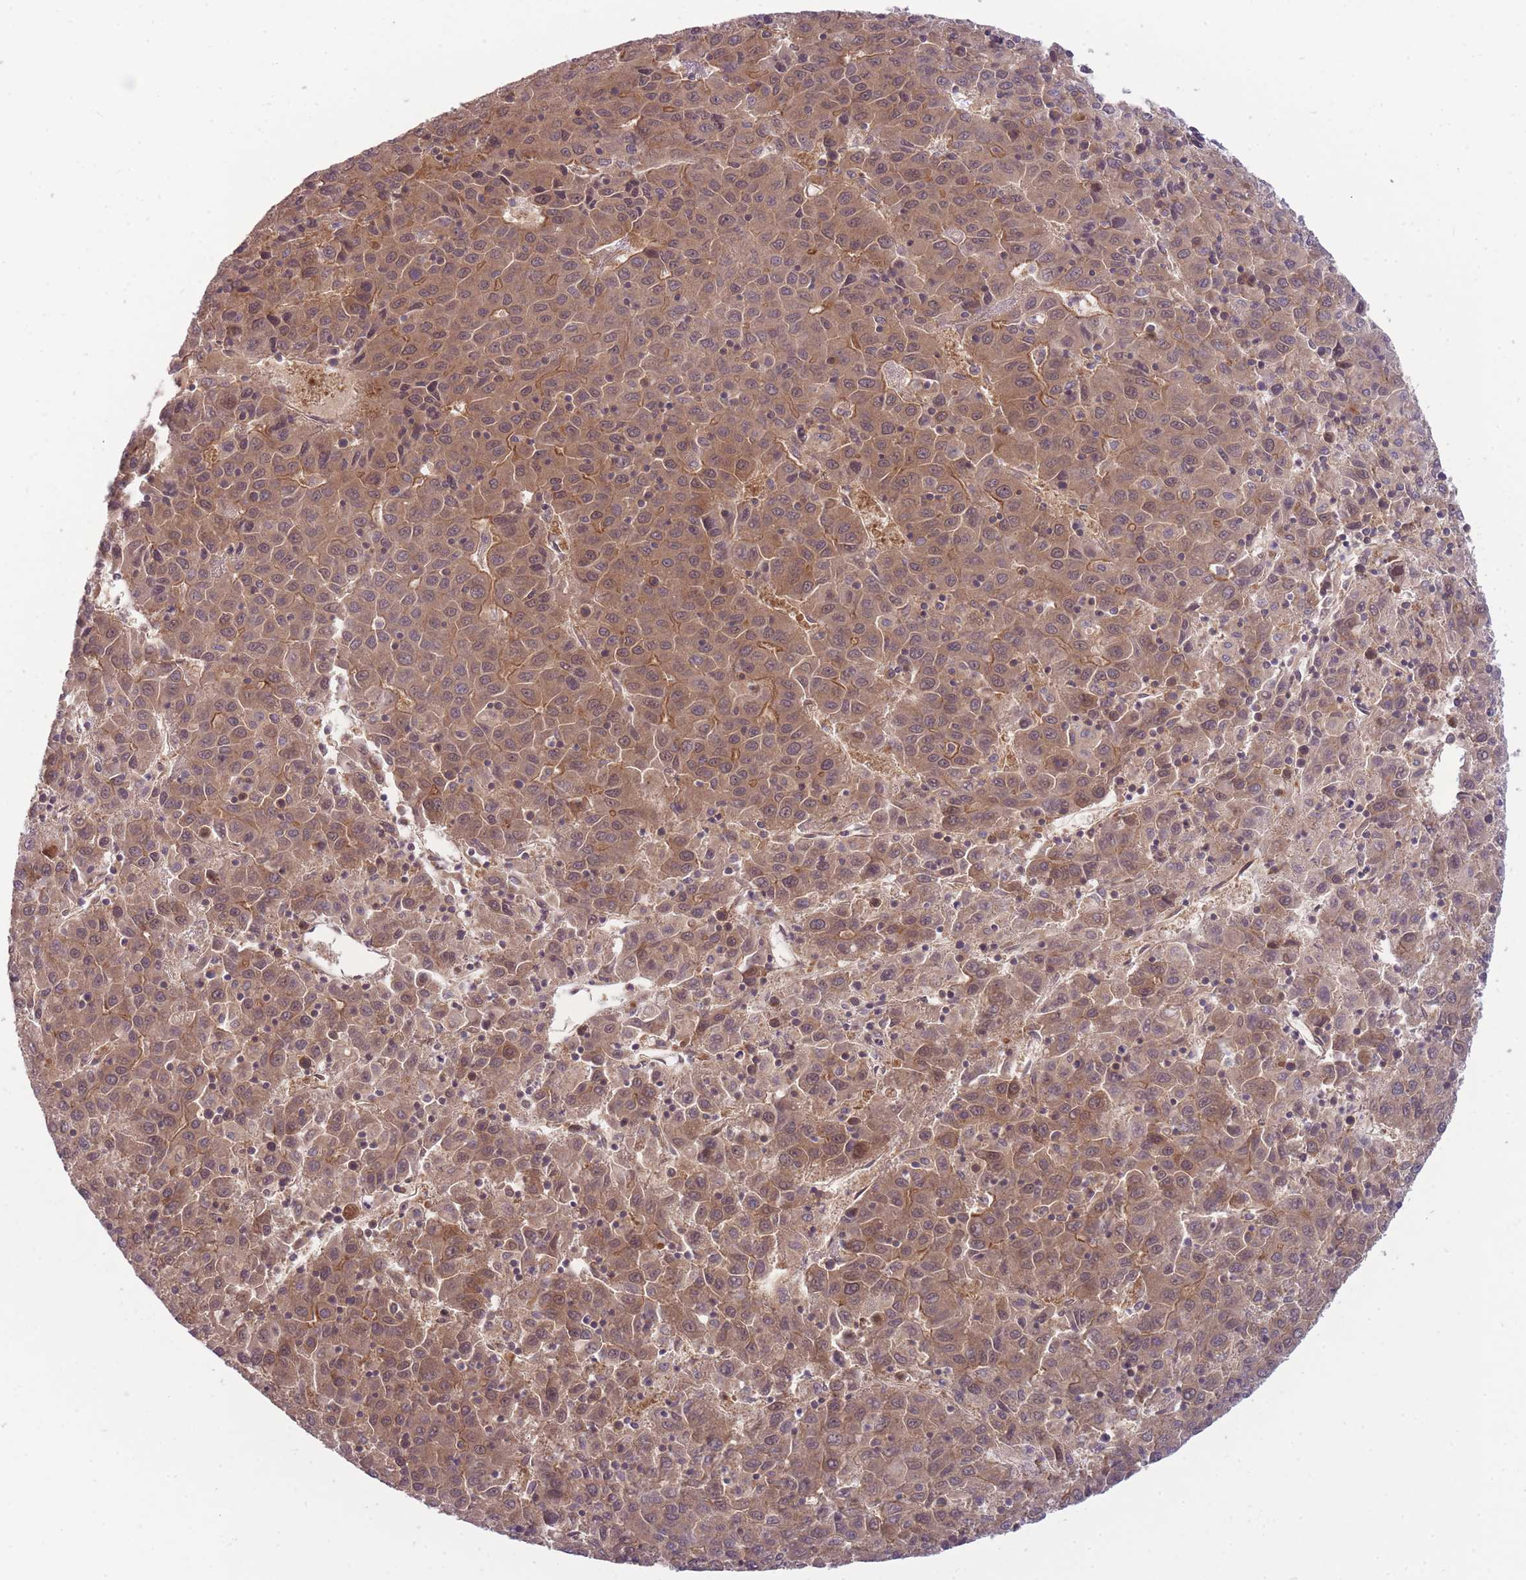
{"staining": {"intensity": "weak", "quantity": ">75%", "location": "cytoplasmic/membranous"}, "tissue": "liver cancer", "cell_type": "Tumor cells", "image_type": "cancer", "snomed": [{"axis": "morphology", "description": "Carcinoma, Hepatocellular, NOS"}, {"axis": "topography", "description": "Liver"}], "caption": "Hepatocellular carcinoma (liver) stained with a protein marker demonstrates weak staining in tumor cells.", "gene": "PFDN6", "patient": {"sex": "female", "age": 53}}